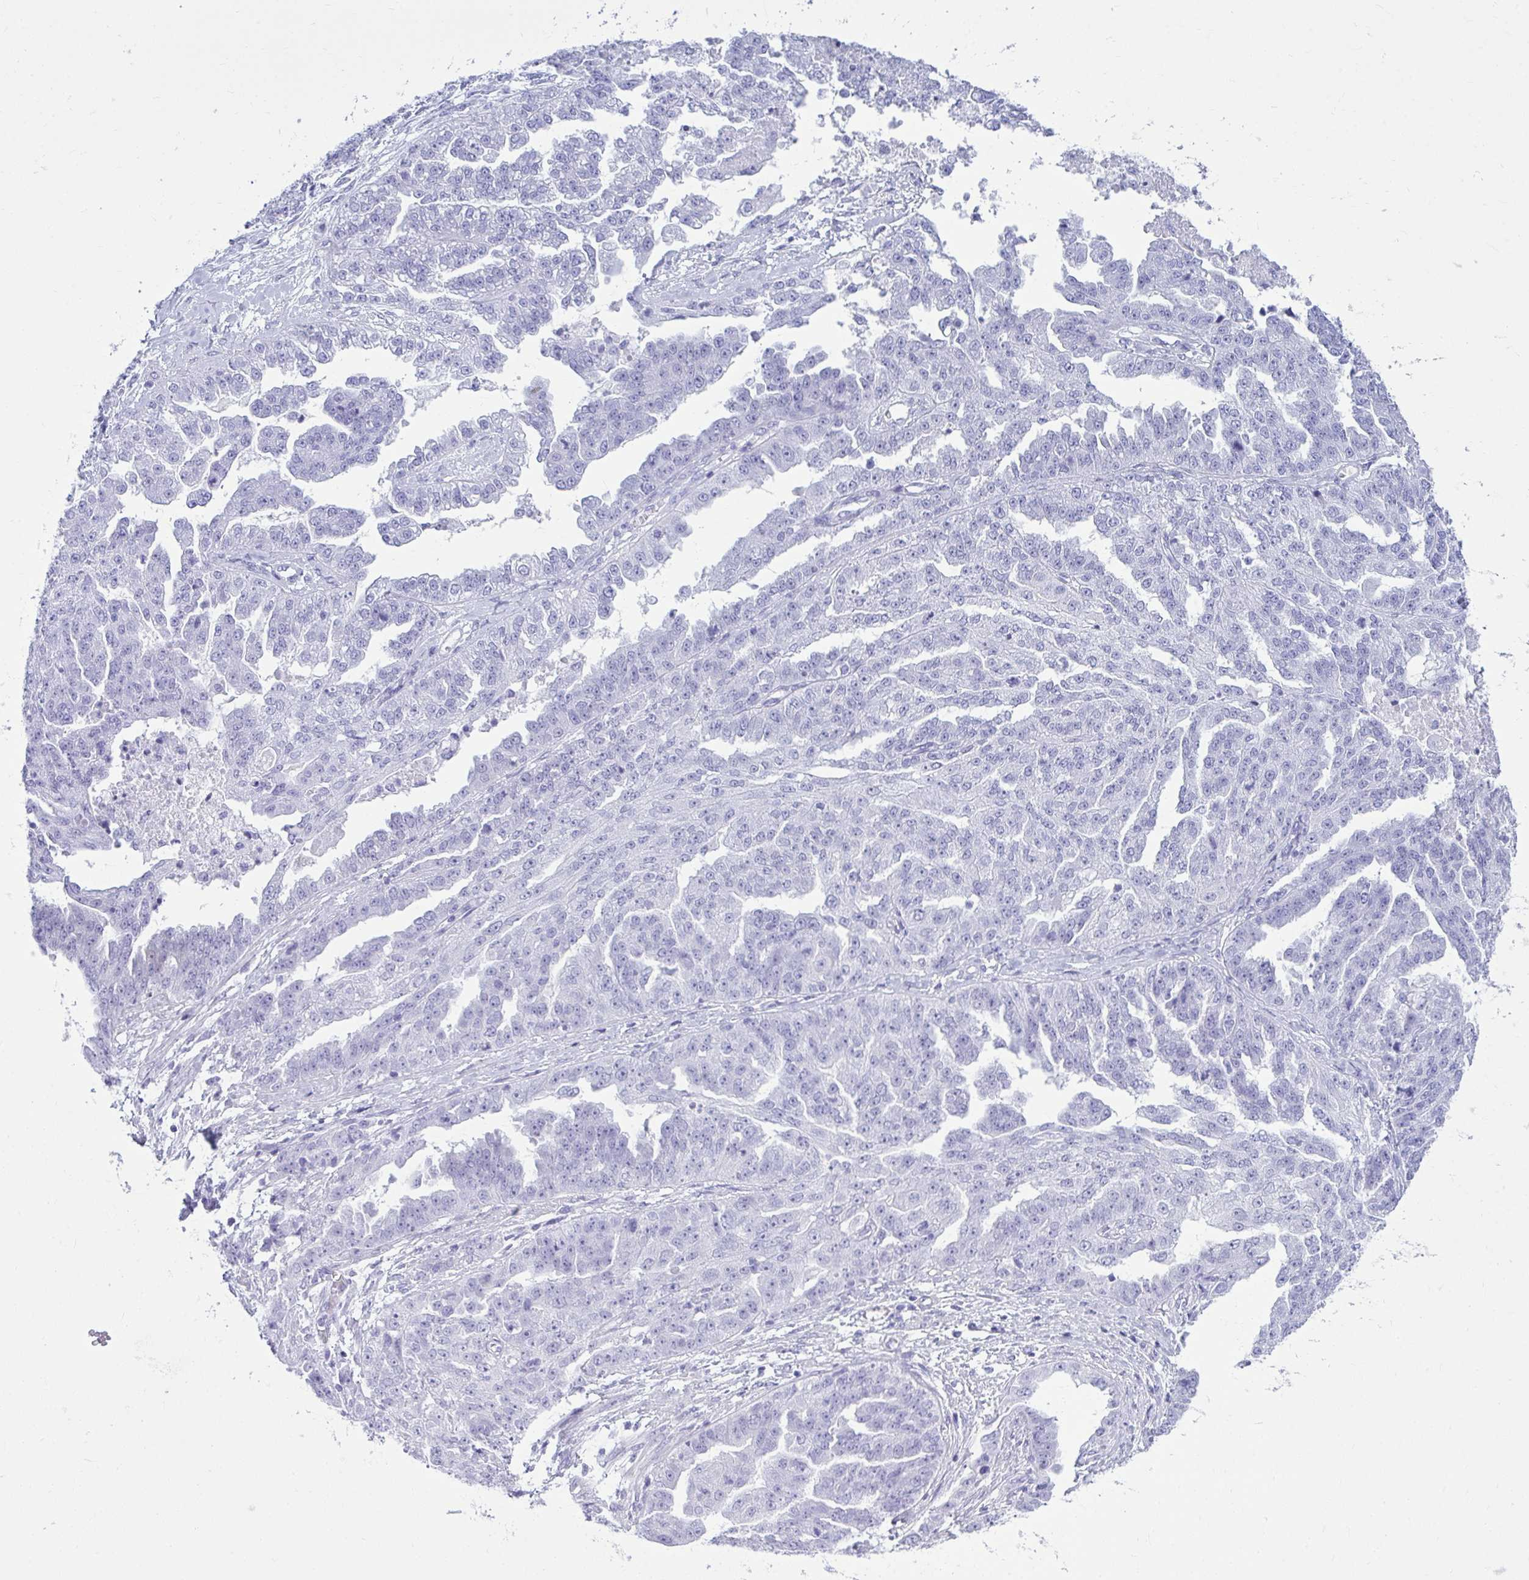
{"staining": {"intensity": "negative", "quantity": "none", "location": "none"}, "tissue": "ovarian cancer", "cell_type": "Tumor cells", "image_type": "cancer", "snomed": [{"axis": "morphology", "description": "Cystadenocarcinoma, serous, NOS"}, {"axis": "topography", "description": "Ovary"}], "caption": "A high-resolution image shows IHC staining of ovarian cancer (serous cystadenocarcinoma), which displays no significant expression in tumor cells.", "gene": "CLGN", "patient": {"sex": "female", "age": 58}}